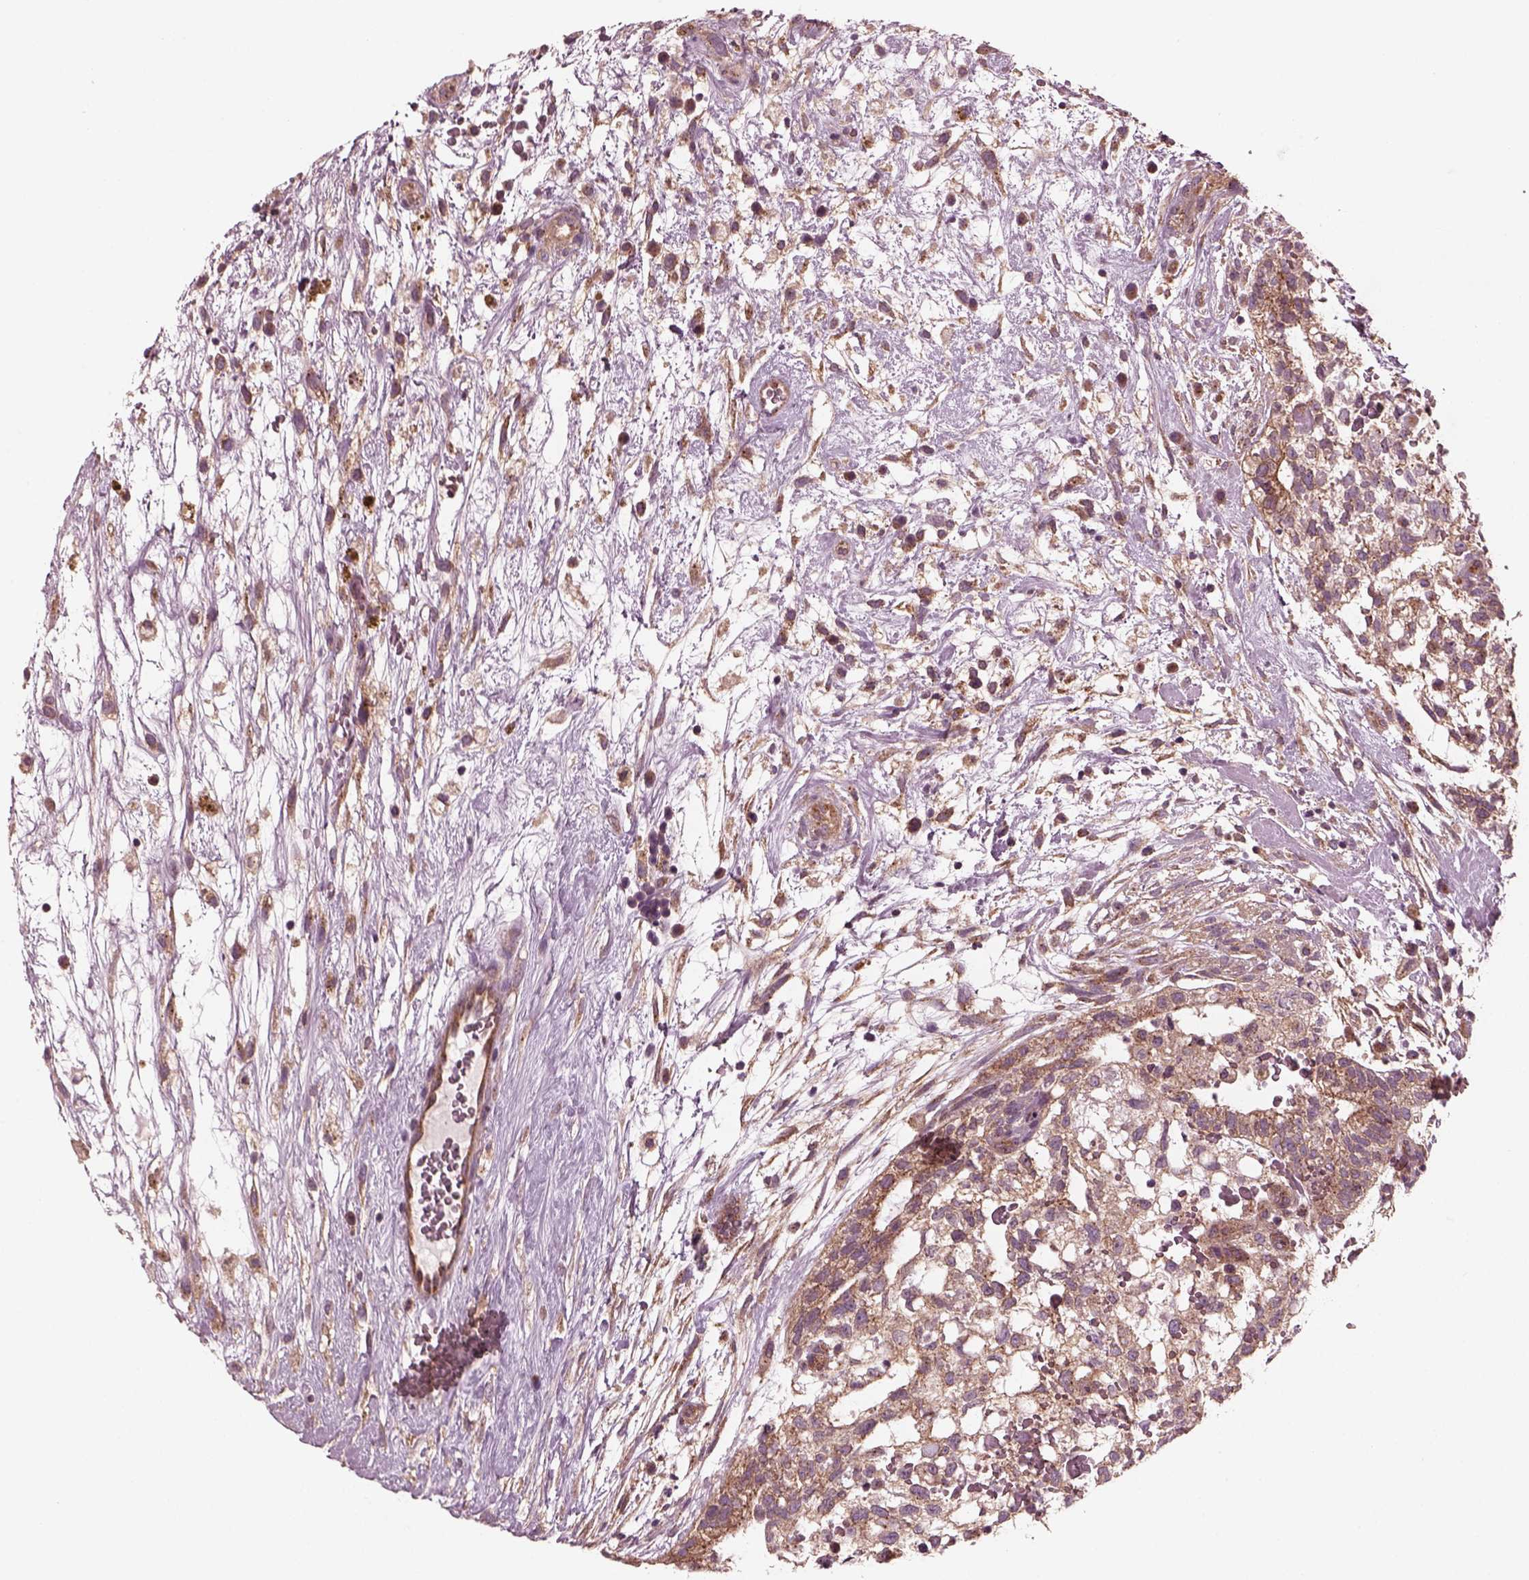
{"staining": {"intensity": "moderate", "quantity": ">75%", "location": "cytoplasmic/membranous"}, "tissue": "testis cancer", "cell_type": "Tumor cells", "image_type": "cancer", "snomed": [{"axis": "morphology", "description": "Normal tissue, NOS"}, {"axis": "morphology", "description": "Carcinoma, Embryonal, NOS"}, {"axis": "topography", "description": "Testis"}], "caption": "Tumor cells demonstrate medium levels of moderate cytoplasmic/membranous positivity in approximately >75% of cells in human testis embryonal carcinoma.", "gene": "TUBG1", "patient": {"sex": "male", "age": 32}}